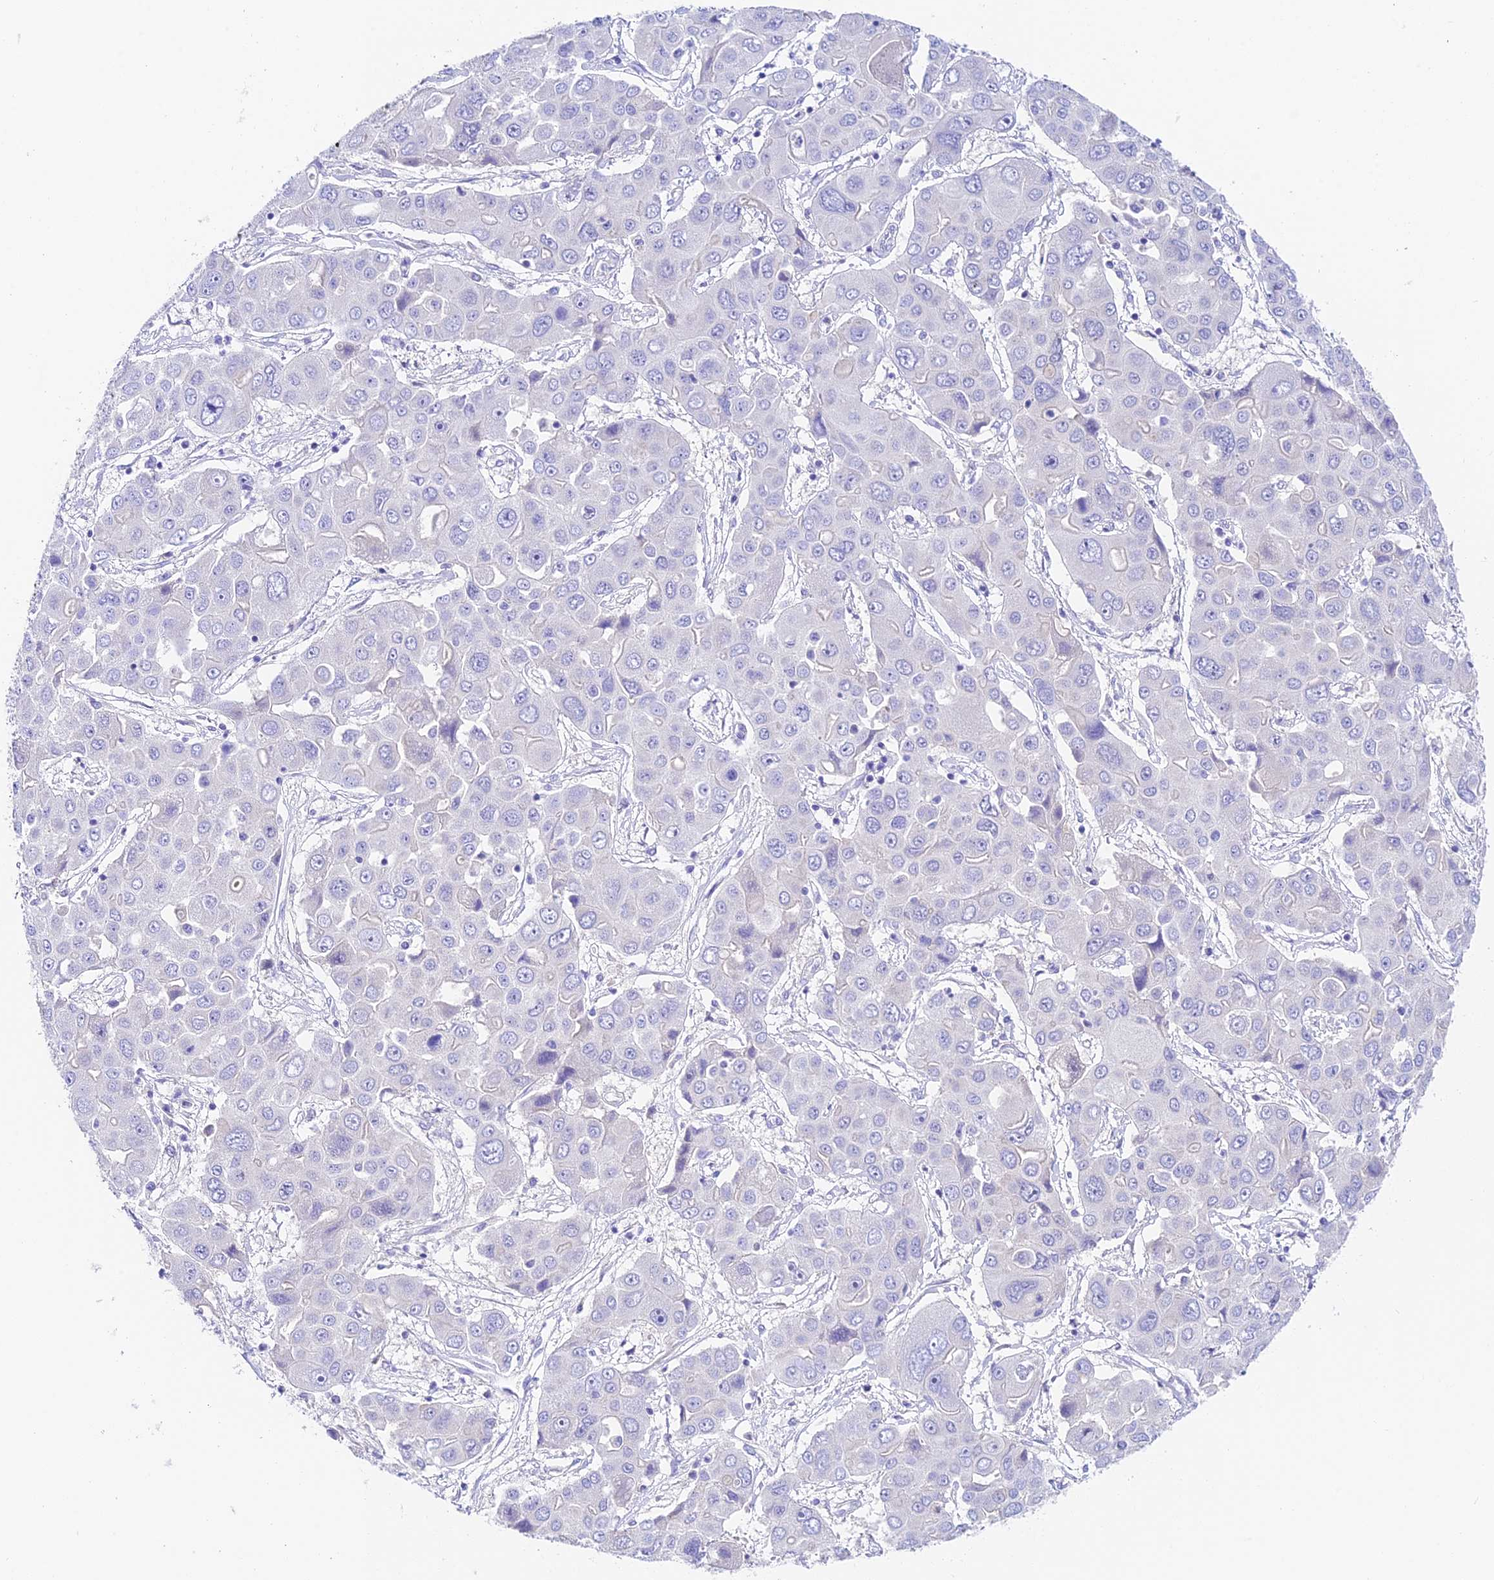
{"staining": {"intensity": "negative", "quantity": "none", "location": "none"}, "tissue": "liver cancer", "cell_type": "Tumor cells", "image_type": "cancer", "snomed": [{"axis": "morphology", "description": "Cholangiocarcinoma"}, {"axis": "topography", "description": "Liver"}], "caption": "DAB (3,3'-diaminobenzidine) immunohistochemical staining of human liver cancer shows no significant expression in tumor cells.", "gene": "DUSP29", "patient": {"sex": "male", "age": 67}}